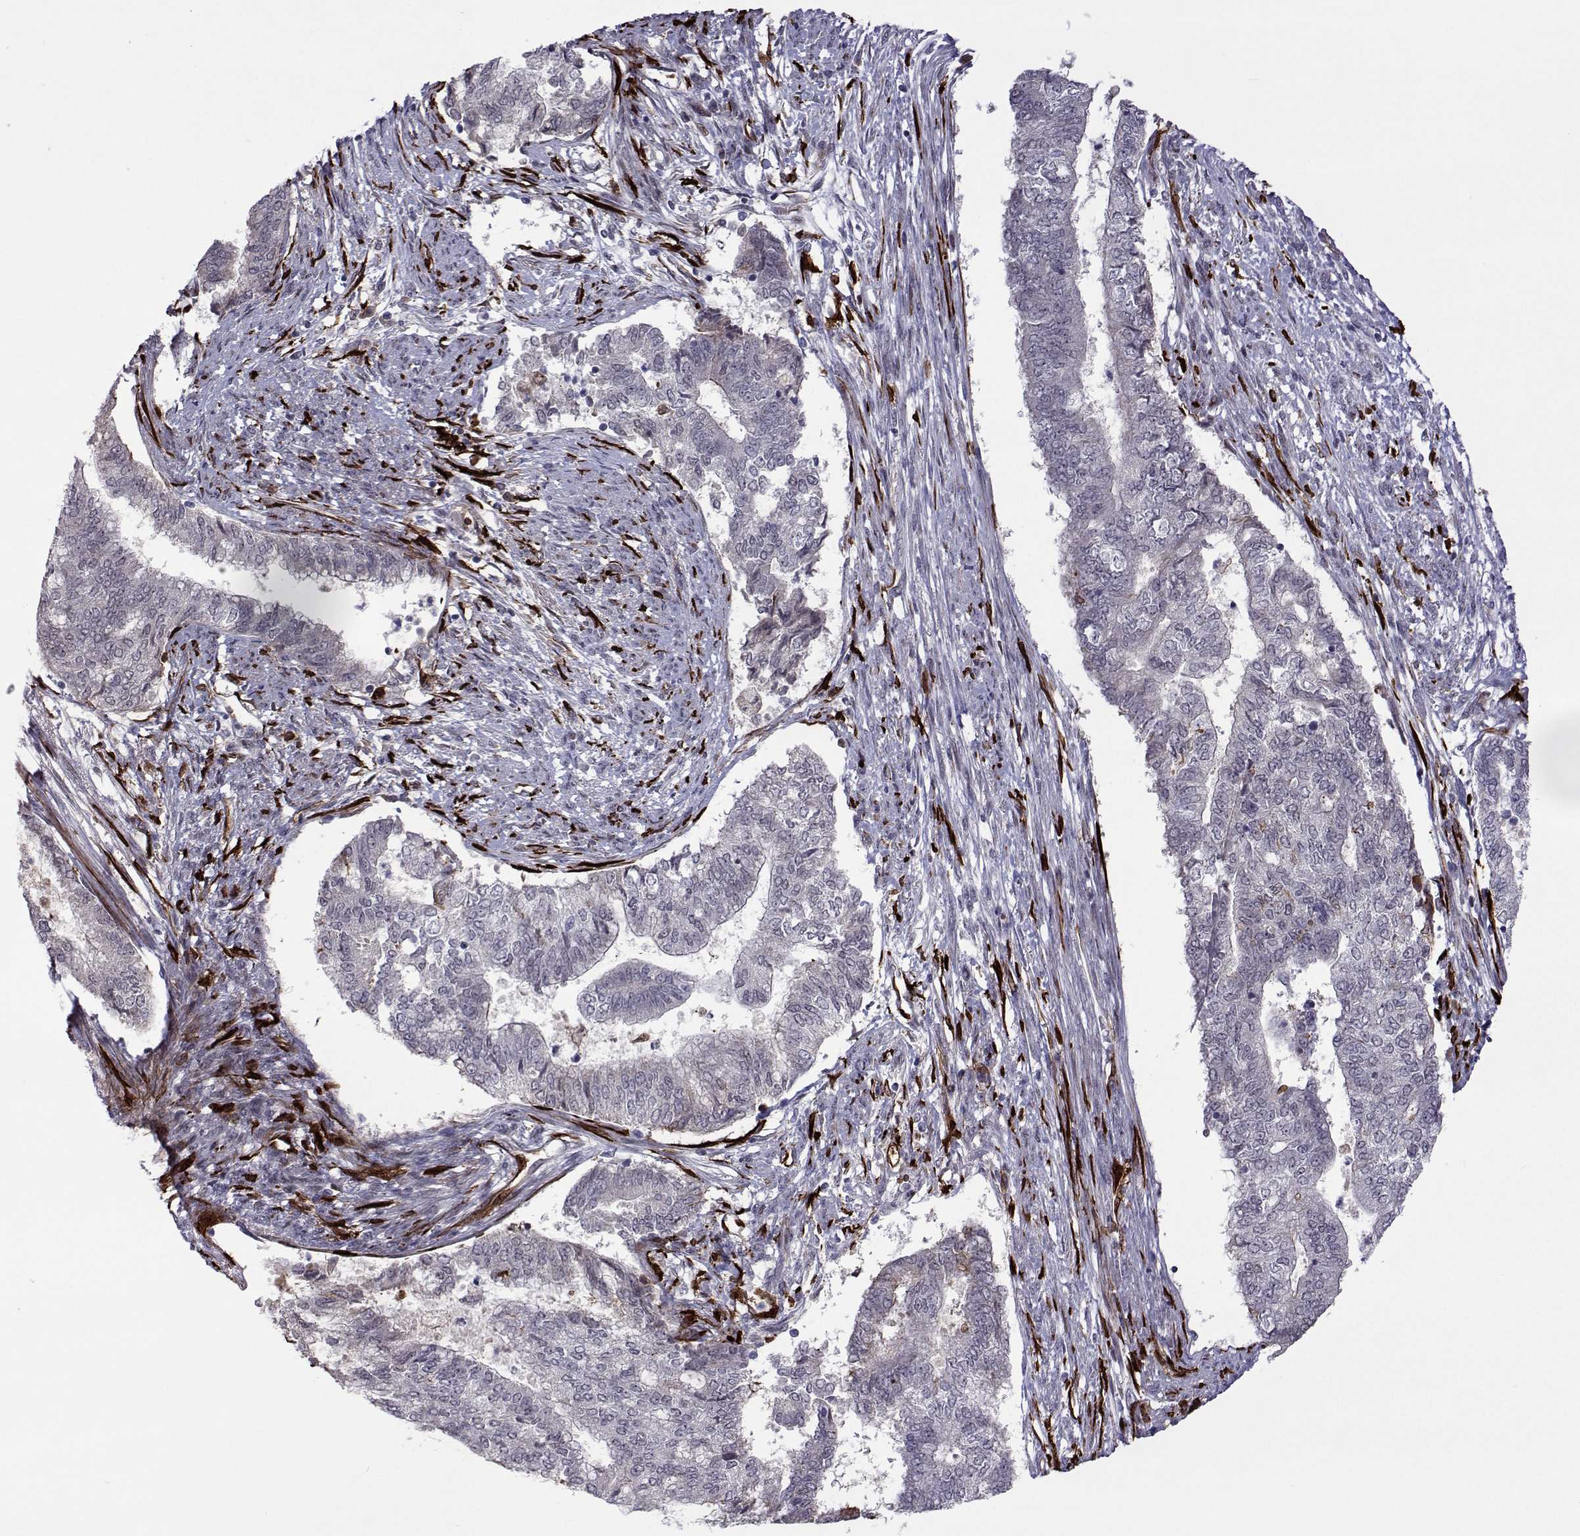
{"staining": {"intensity": "negative", "quantity": "none", "location": "none"}, "tissue": "endometrial cancer", "cell_type": "Tumor cells", "image_type": "cancer", "snomed": [{"axis": "morphology", "description": "Adenocarcinoma, NOS"}, {"axis": "topography", "description": "Endometrium"}], "caption": "There is no significant staining in tumor cells of adenocarcinoma (endometrial).", "gene": "EFCAB3", "patient": {"sex": "female", "age": 65}}